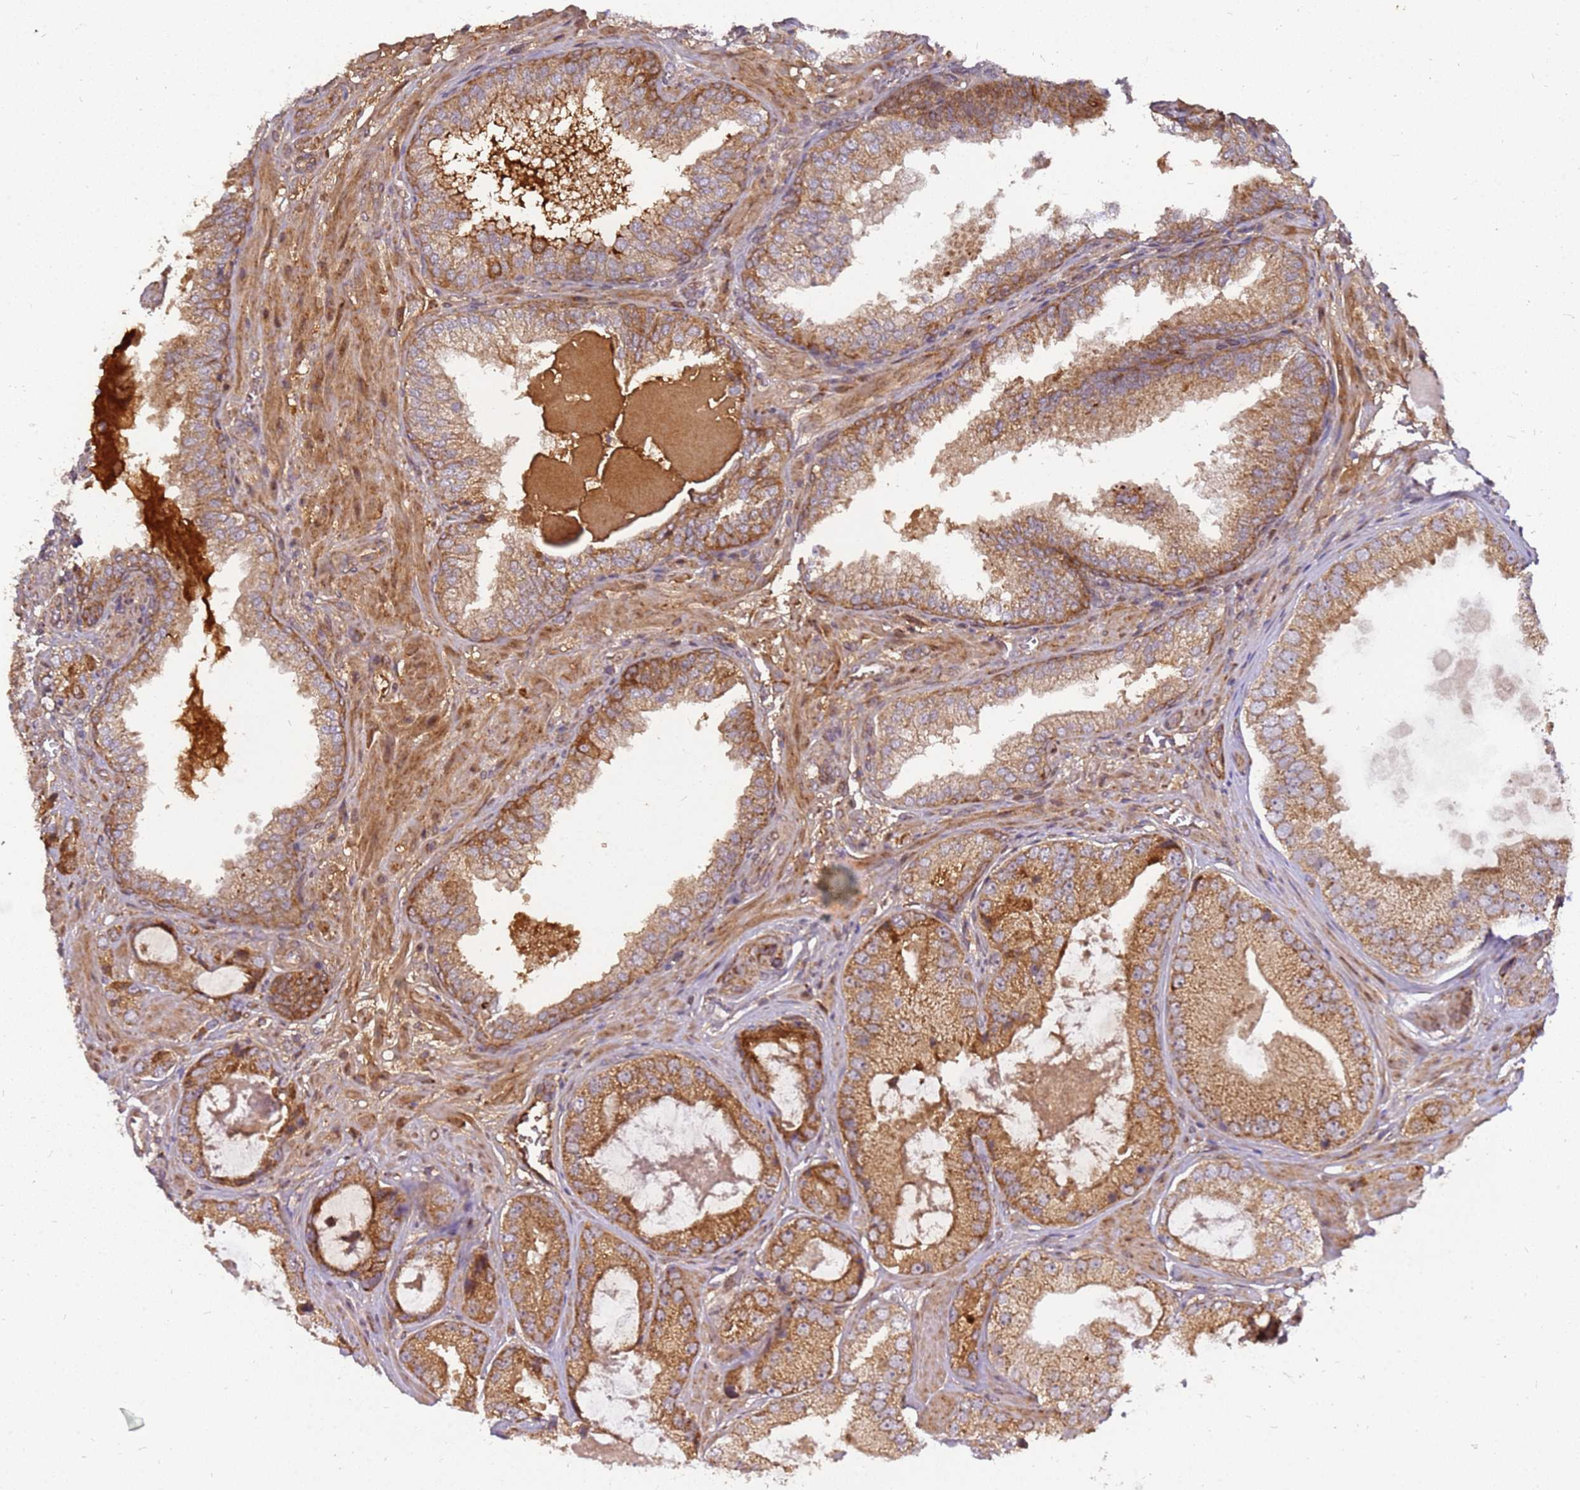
{"staining": {"intensity": "moderate", "quantity": ">75%", "location": "cytoplasmic/membranous"}, "tissue": "prostate cancer", "cell_type": "Tumor cells", "image_type": "cancer", "snomed": [{"axis": "morphology", "description": "Adenocarcinoma, High grade"}, {"axis": "topography", "description": "Prostate"}], "caption": "Protein staining of prostate cancer tissue reveals moderate cytoplasmic/membranous staining in approximately >75% of tumor cells. (DAB = brown stain, brightfield microscopy at high magnification).", "gene": "CCDC159", "patient": {"sex": "male", "age": 59}}